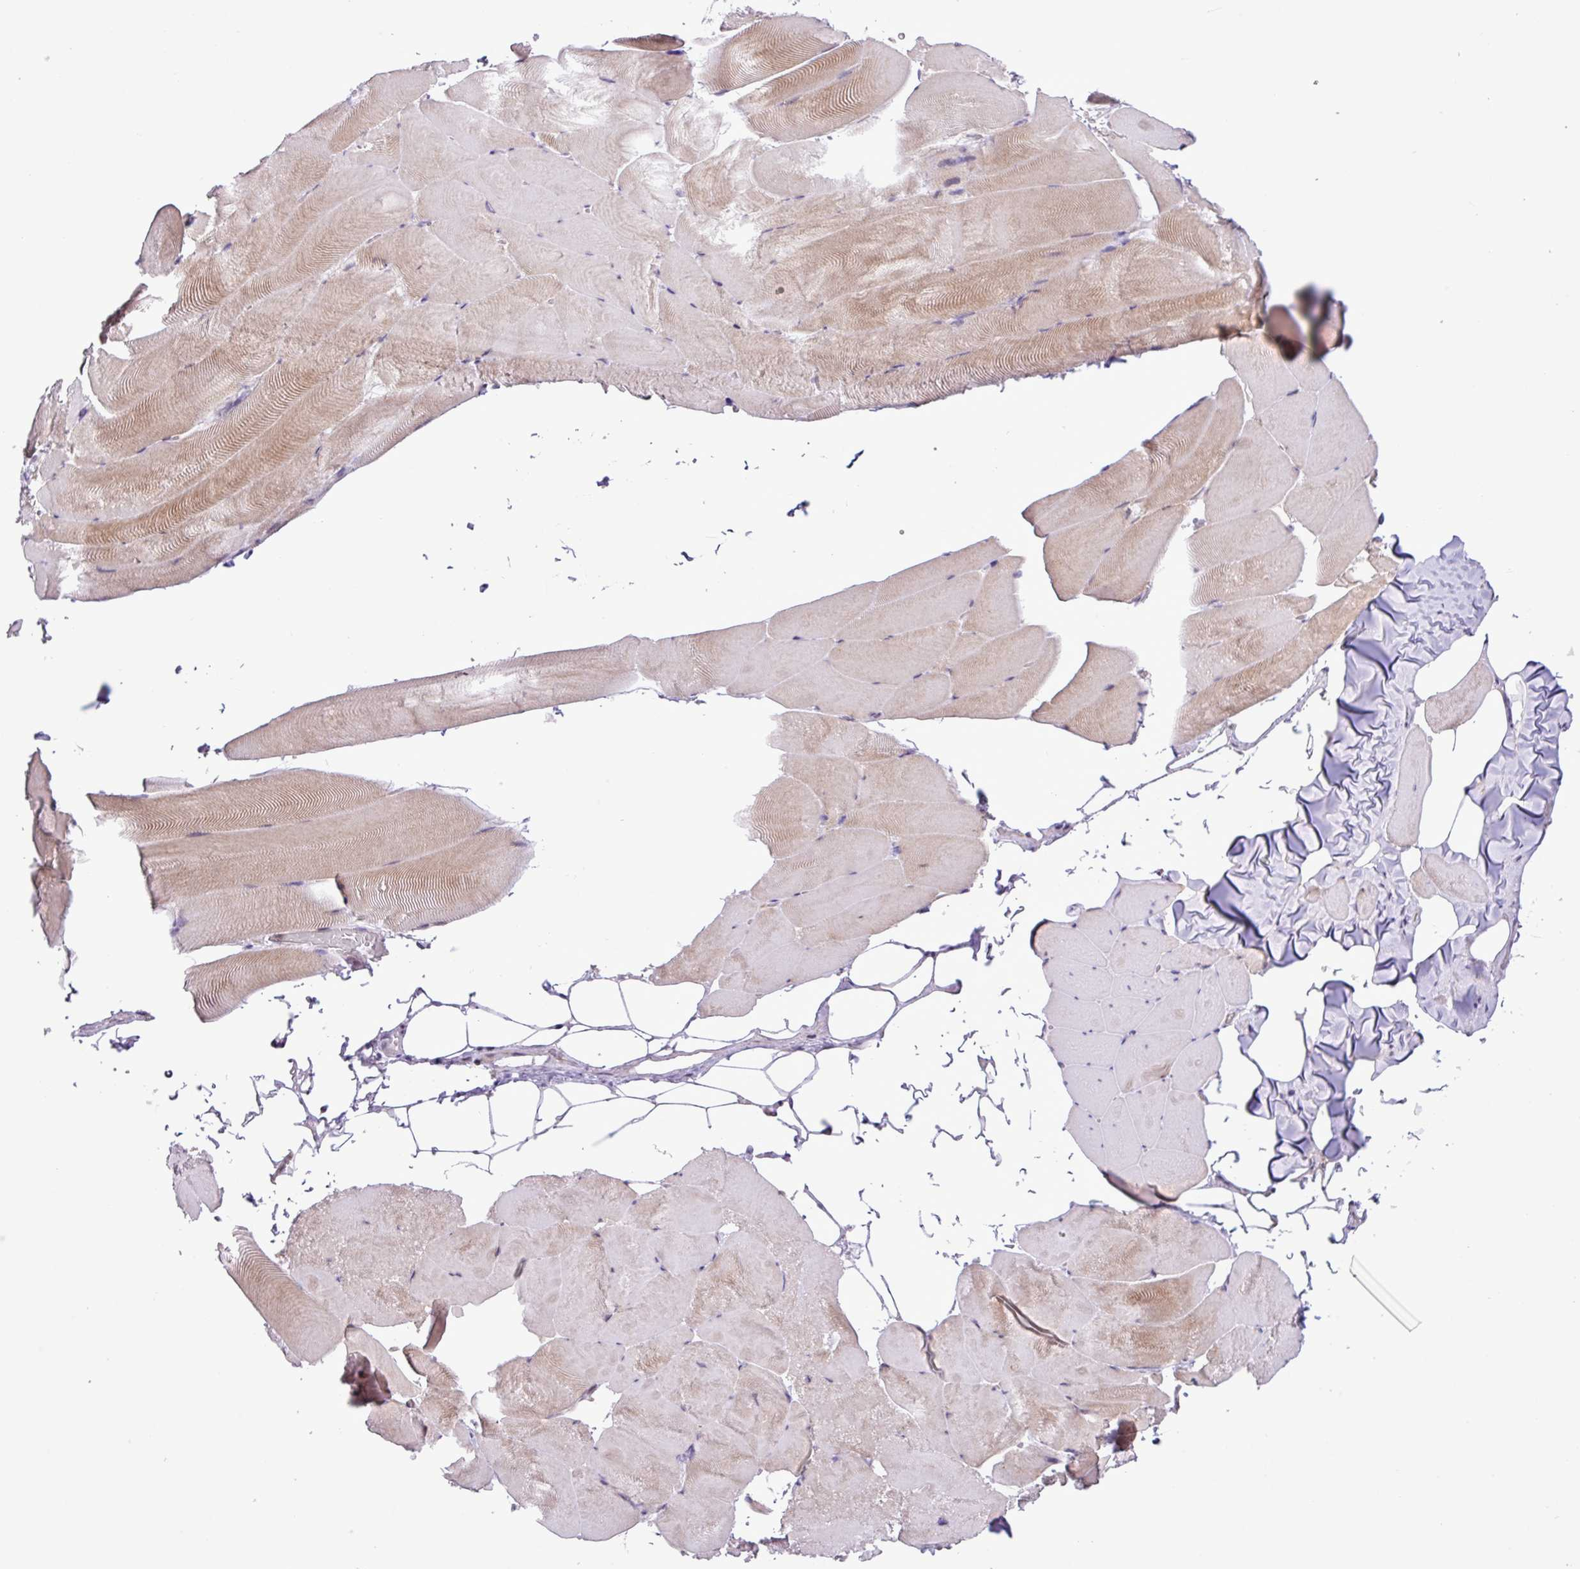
{"staining": {"intensity": "weak", "quantity": "25%-75%", "location": "cytoplasmic/membranous"}, "tissue": "skeletal muscle", "cell_type": "Myocytes", "image_type": "normal", "snomed": [{"axis": "morphology", "description": "Normal tissue, NOS"}, {"axis": "topography", "description": "Skeletal muscle"}], "caption": "Brown immunohistochemical staining in benign human skeletal muscle reveals weak cytoplasmic/membranous staining in approximately 25%-75% of myocytes.", "gene": "ZNF354A", "patient": {"sex": "female", "age": 64}}